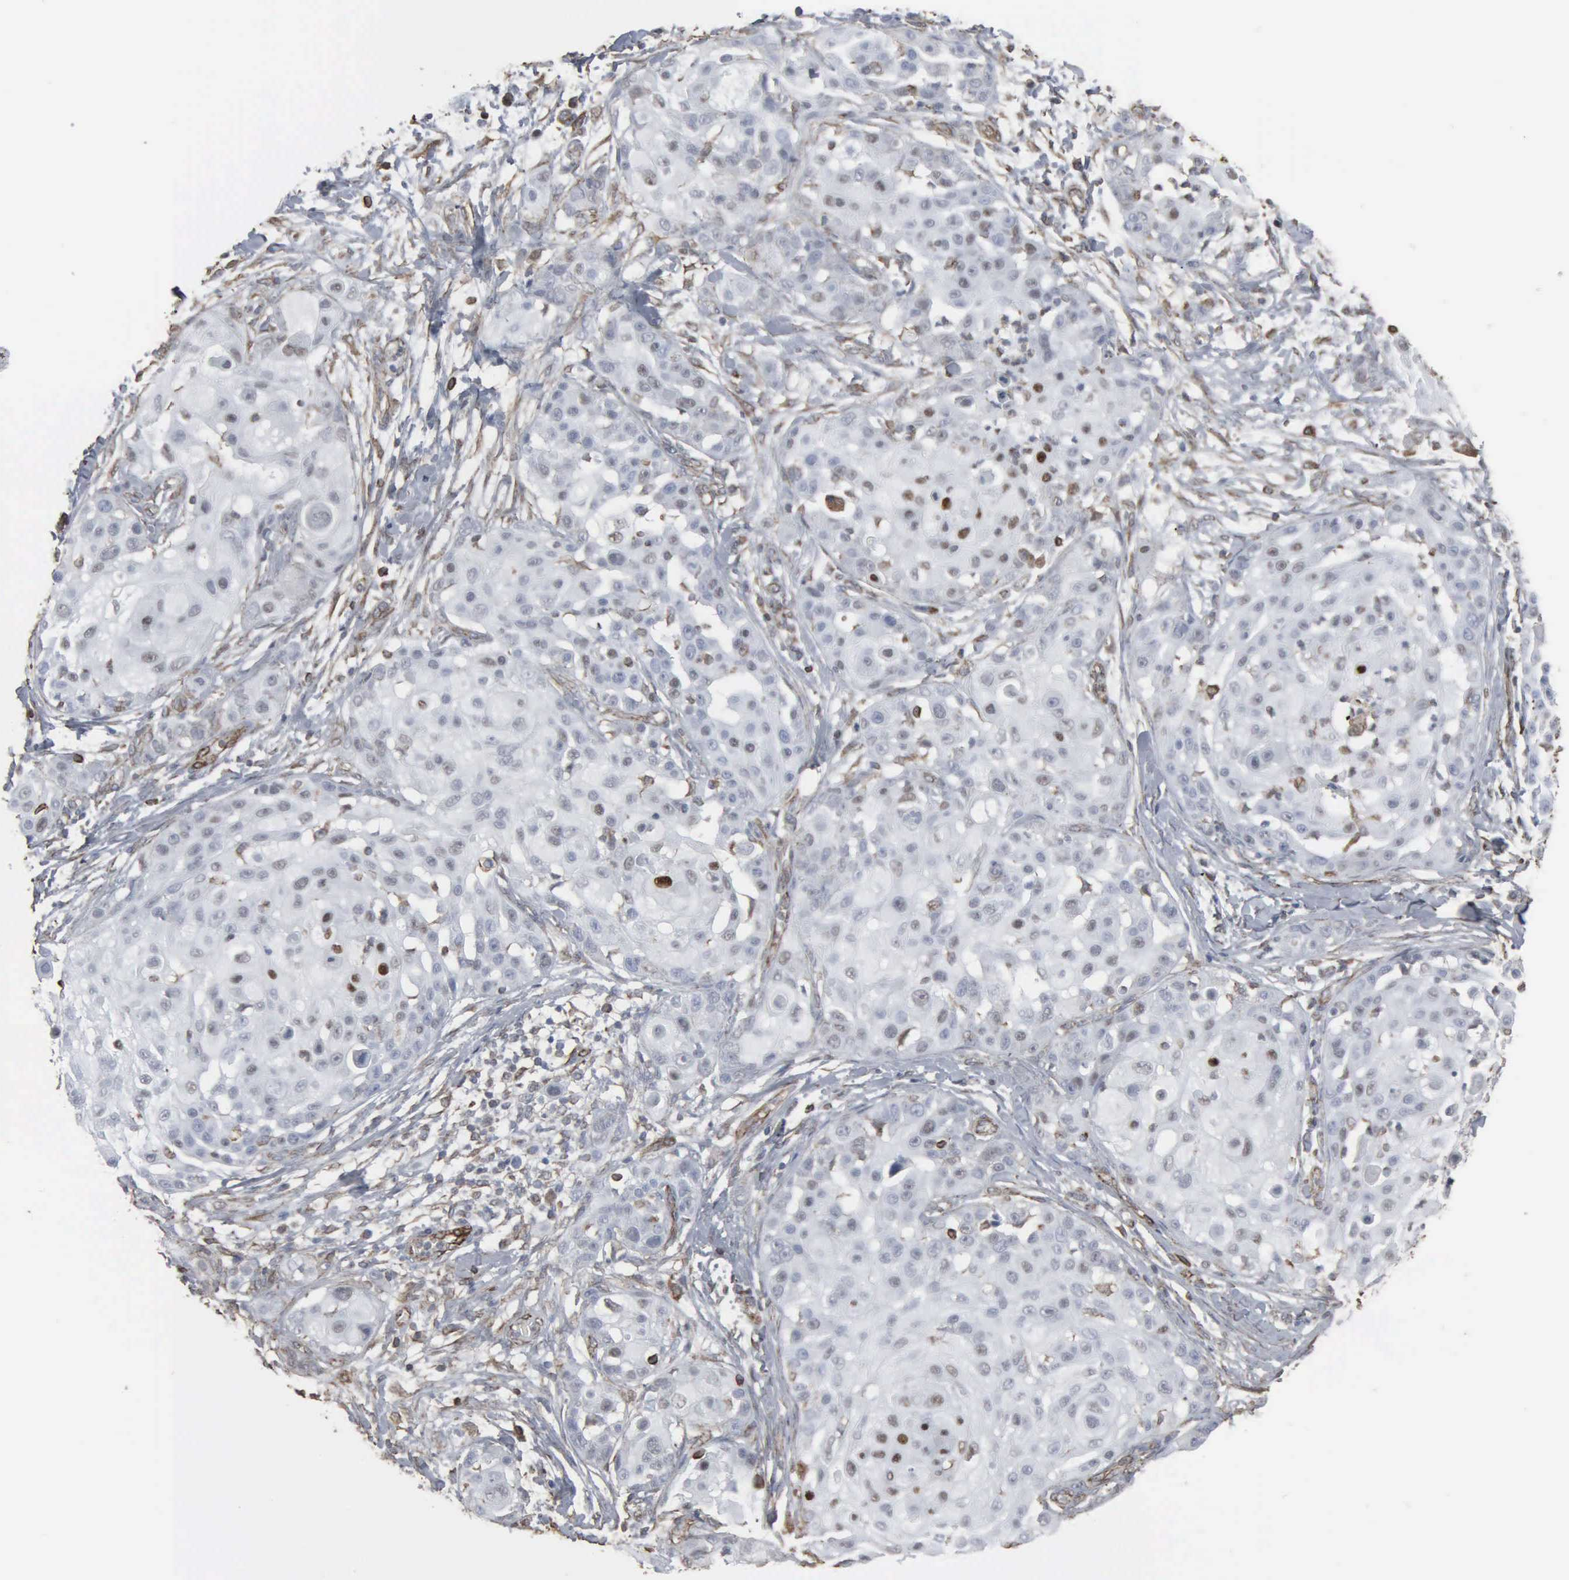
{"staining": {"intensity": "weak", "quantity": "<25%", "location": "nuclear"}, "tissue": "skin cancer", "cell_type": "Tumor cells", "image_type": "cancer", "snomed": [{"axis": "morphology", "description": "Squamous cell carcinoma, NOS"}, {"axis": "topography", "description": "Skin"}], "caption": "Immunohistochemistry histopathology image of skin cancer (squamous cell carcinoma) stained for a protein (brown), which reveals no positivity in tumor cells.", "gene": "CCNE1", "patient": {"sex": "female", "age": 57}}